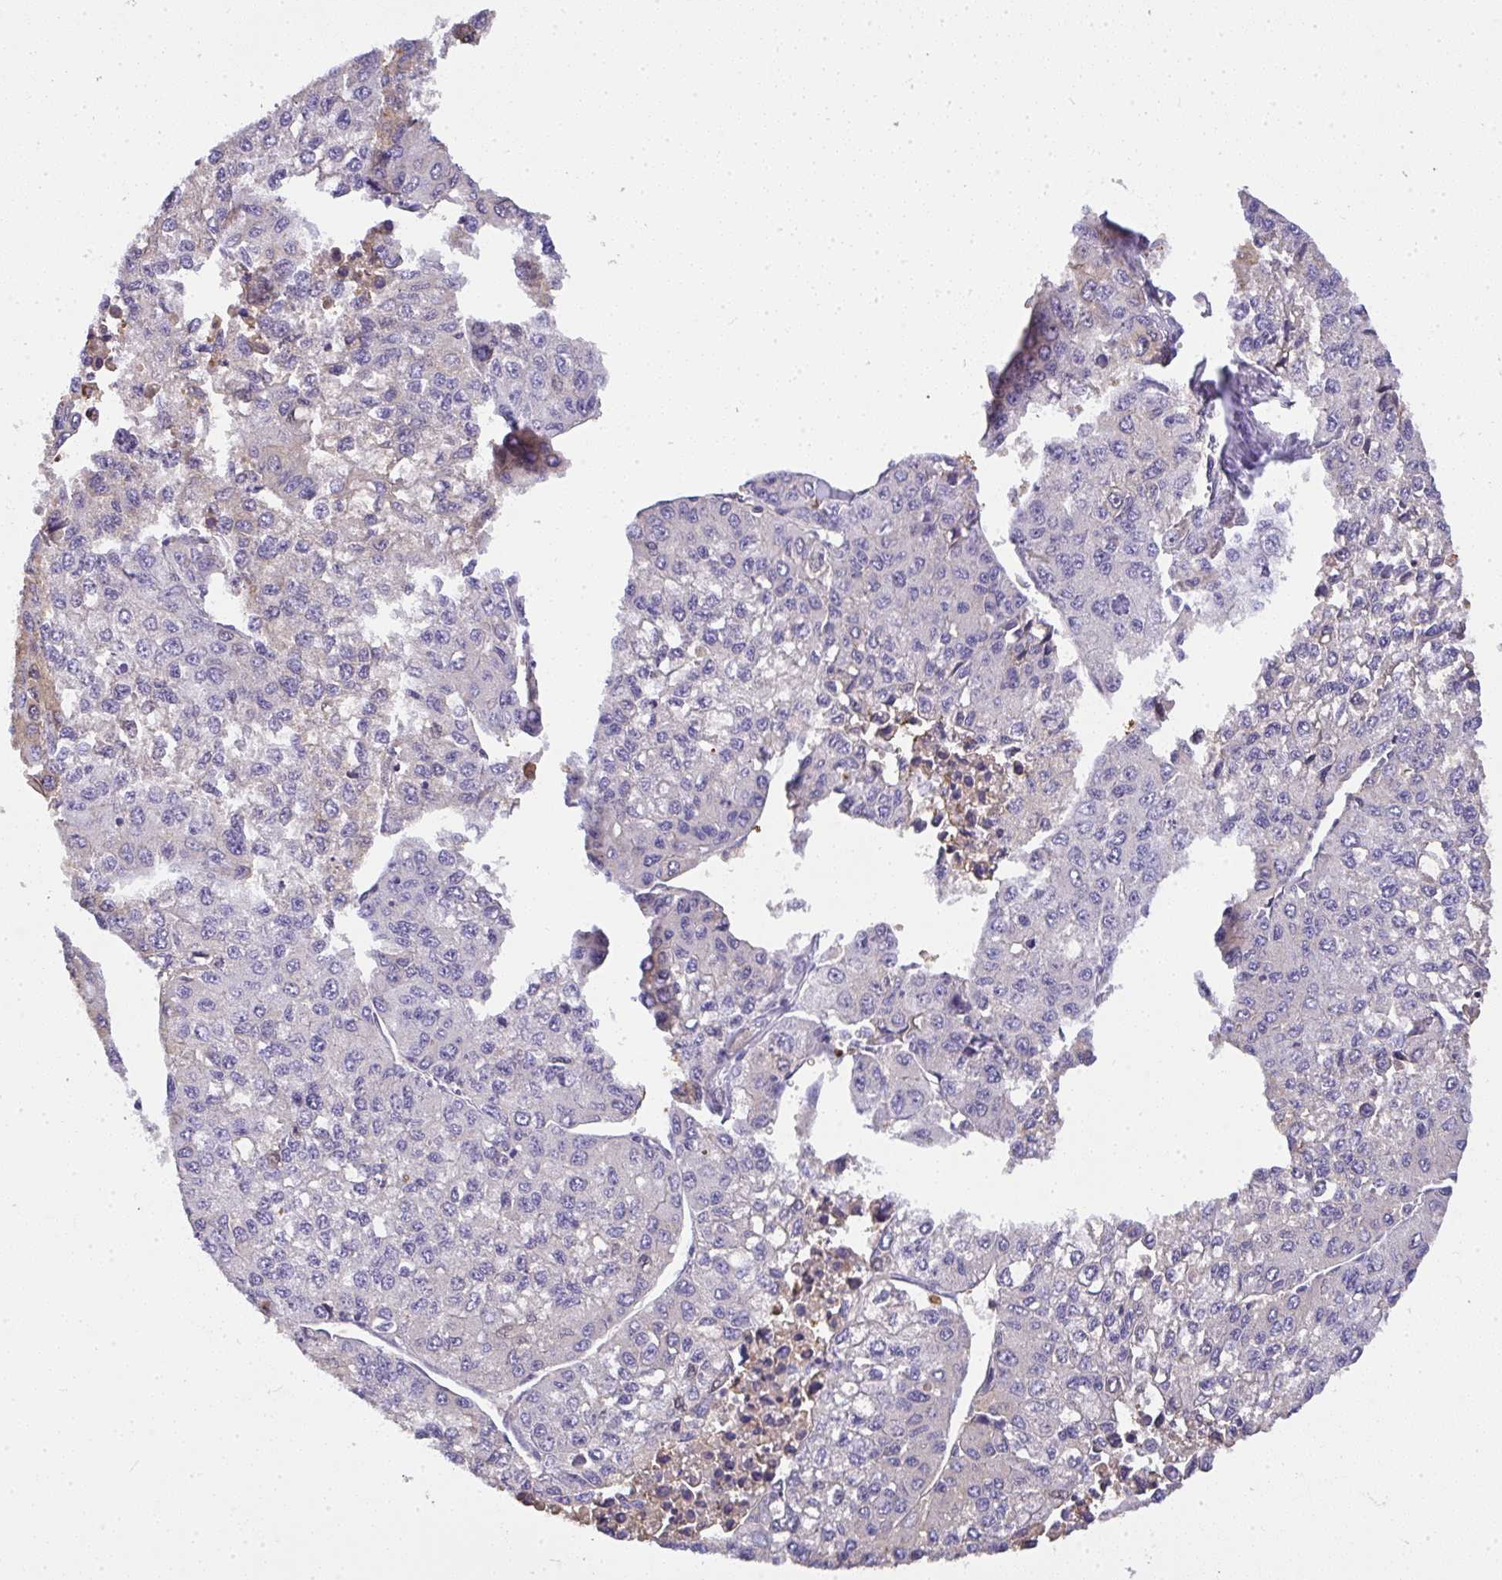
{"staining": {"intensity": "negative", "quantity": "none", "location": "none"}, "tissue": "liver cancer", "cell_type": "Tumor cells", "image_type": "cancer", "snomed": [{"axis": "morphology", "description": "Carcinoma, Hepatocellular, NOS"}, {"axis": "topography", "description": "Liver"}], "caption": "High power microscopy image of an IHC histopathology image of liver hepatocellular carcinoma, revealing no significant staining in tumor cells.", "gene": "SMYD5", "patient": {"sex": "female", "age": 66}}